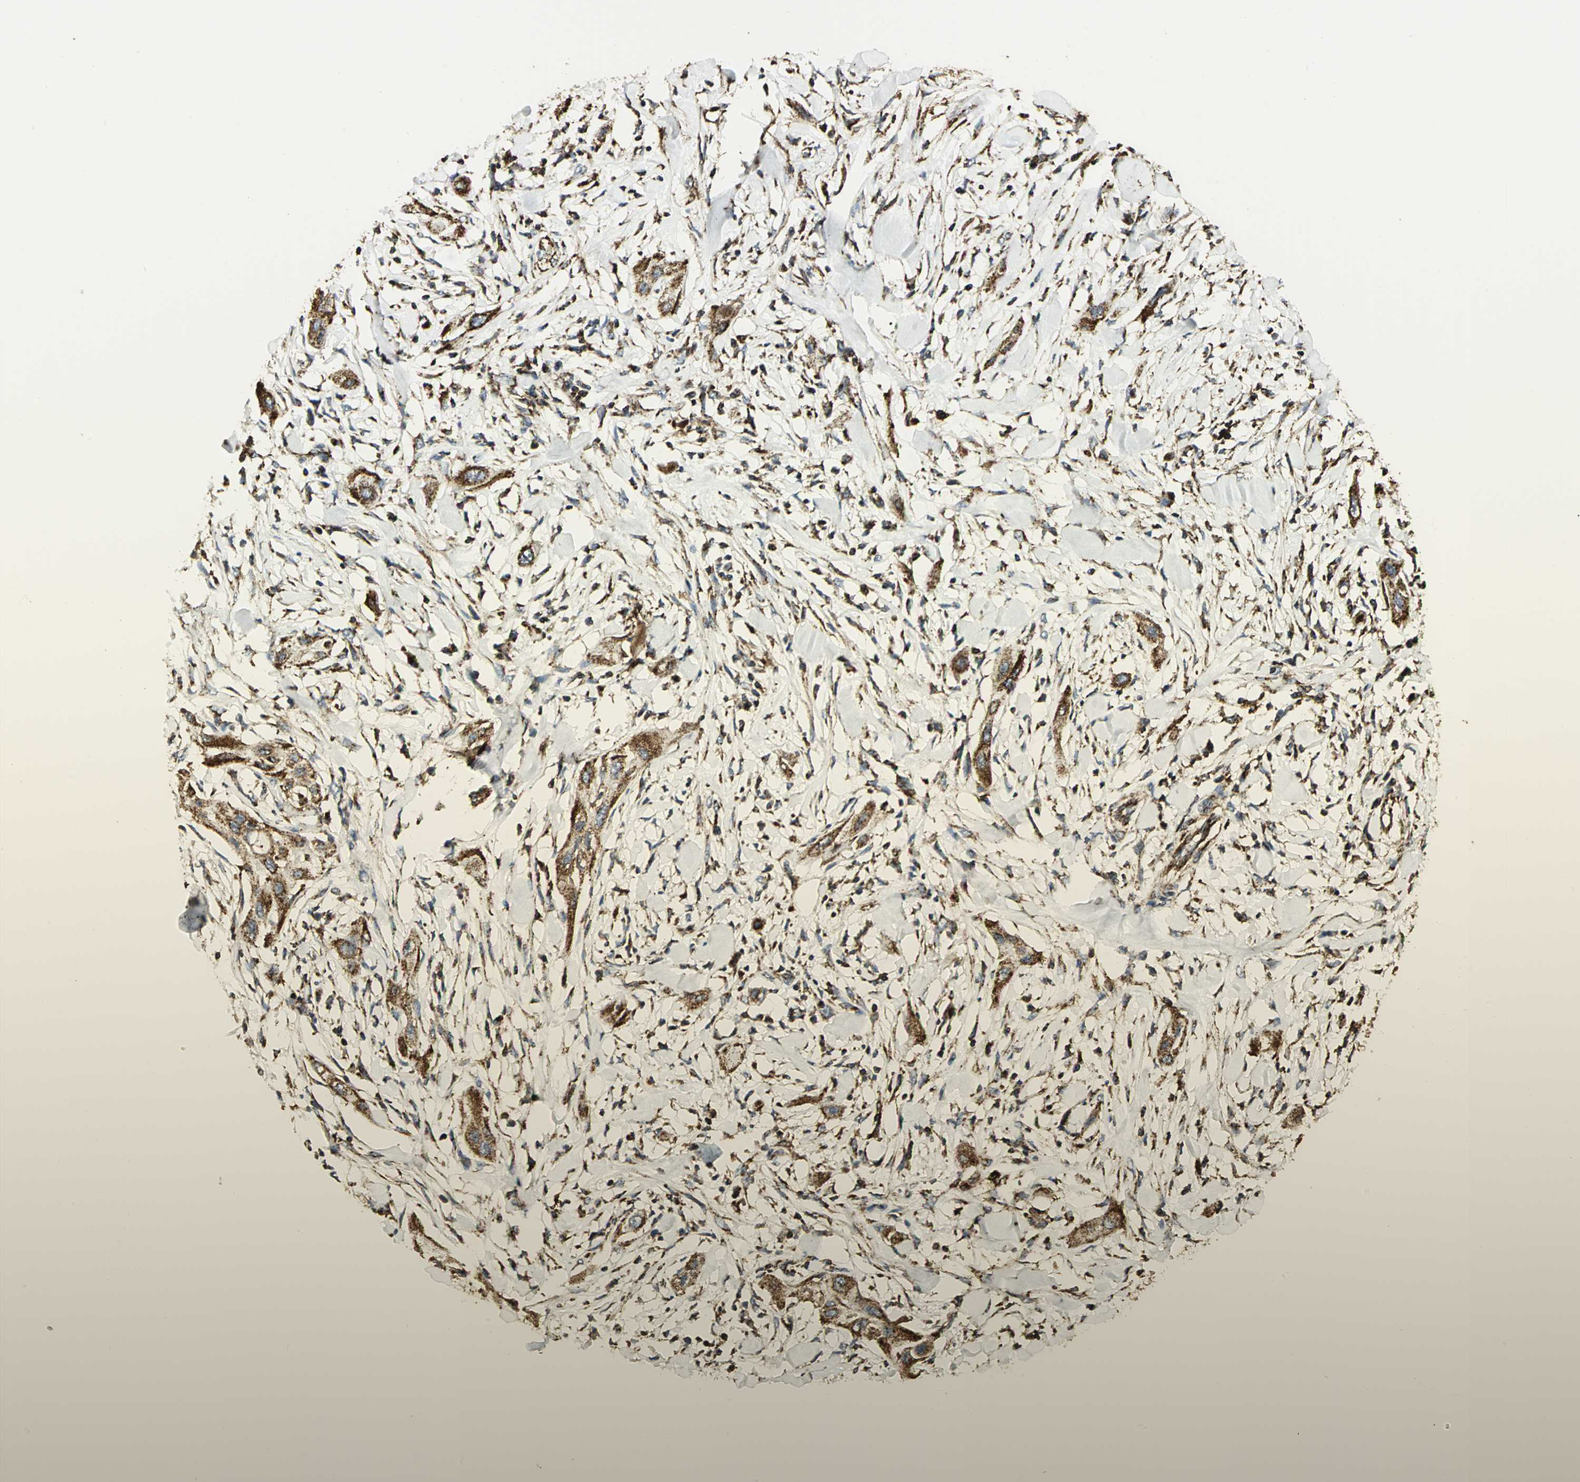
{"staining": {"intensity": "strong", "quantity": ">75%", "location": "cytoplasmic/membranous"}, "tissue": "lung cancer", "cell_type": "Tumor cells", "image_type": "cancer", "snomed": [{"axis": "morphology", "description": "Squamous cell carcinoma, NOS"}, {"axis": "topography", "description": "Lung"}], "caption": "Tumor cells display strong cytoplasmic/membranous positivity in about >75% of cells in lung cancer. Ihc stains the protein in brown and the nuclei are stained blue.", "gene": "VDAC1", "patient": {"sex": "female", "age": 47}}